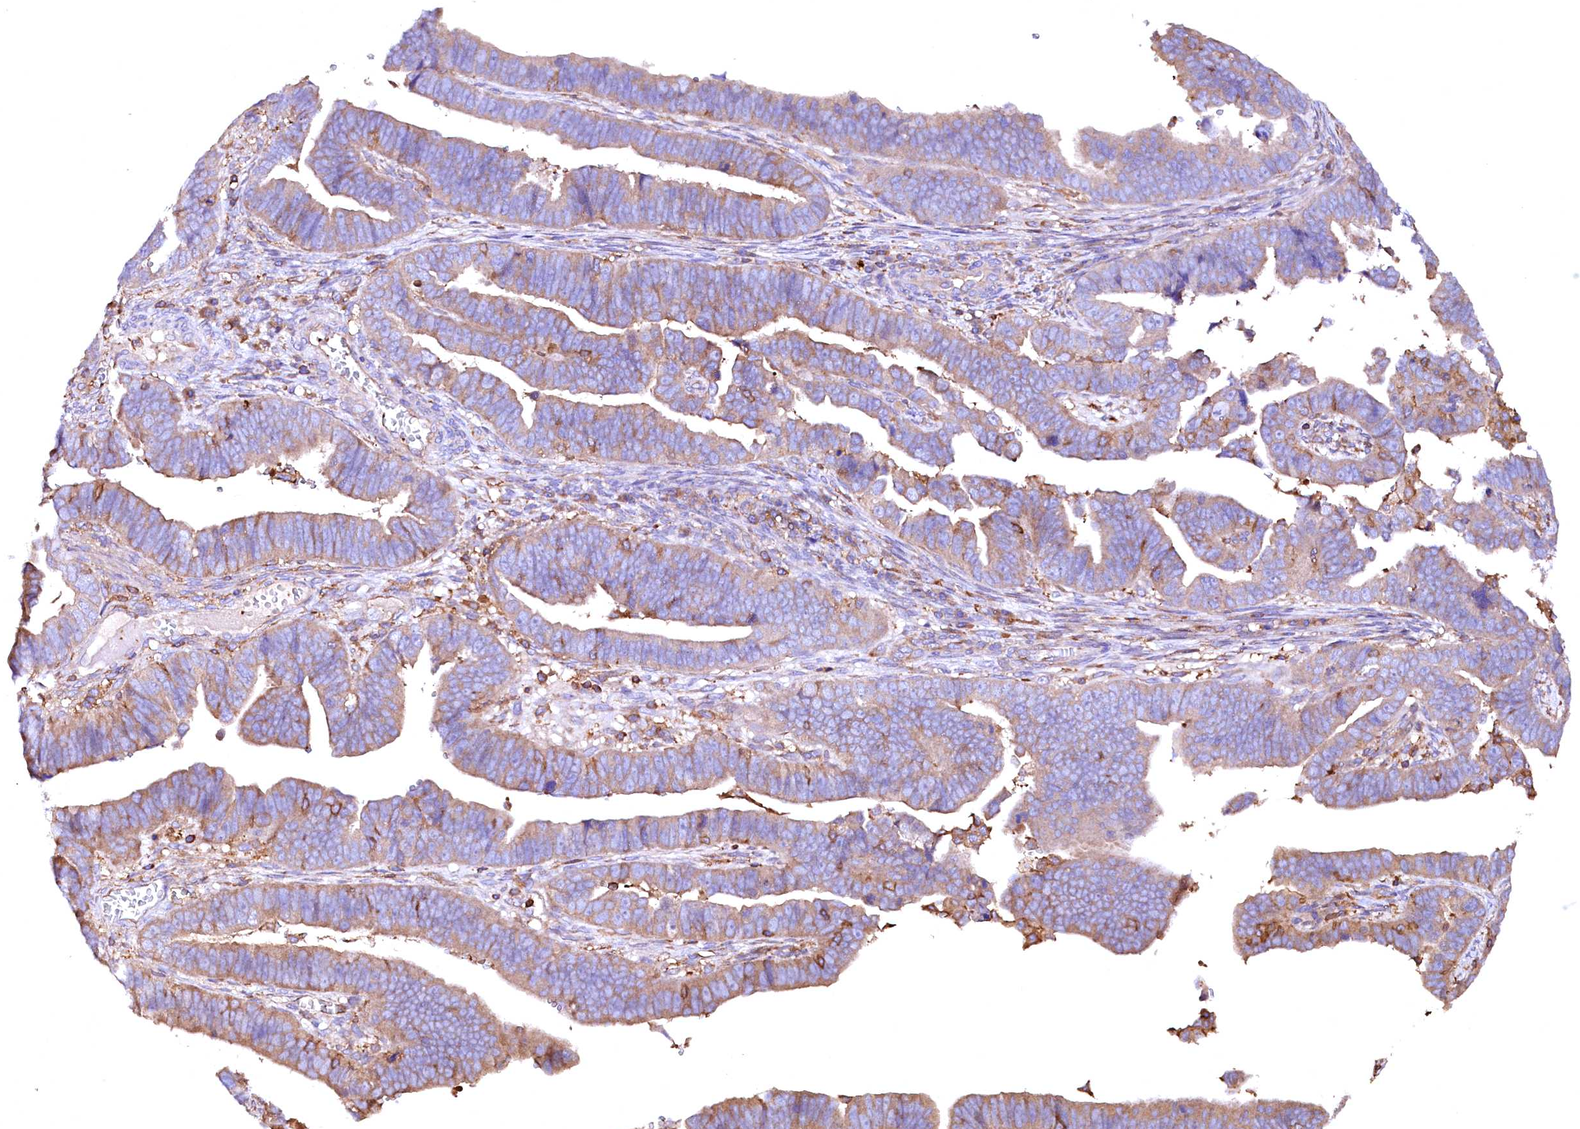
{"staining": {"intensity": "moderate", "quantity": "25%-75%", "location": "cytoplasmic/membranous"}, "tissue": "endometrial cancer", "cell_type": "Tumor cells", "image_type": "cancer", "snomed": [{"axis": "morphology", "description": "Adenocarcinoma, NOS"}, {"axis": "topography", "description": "Endometrium"}], "caption": "The micrograph exhibits immunohistochemical staining of endometrial cancer (adenocarcinoma). There is moderate cytoplasmic/membranous expression is appreciated in about 25%-75% of tumor cells. The staining was performed using DAB (3,3'-diaminobenzidine), with brown indicating positive protein expression. Nuclei are stained blue with hematoxylin.", "gene": "RARS2", "patient": {"sex": "female", "age": 75}}